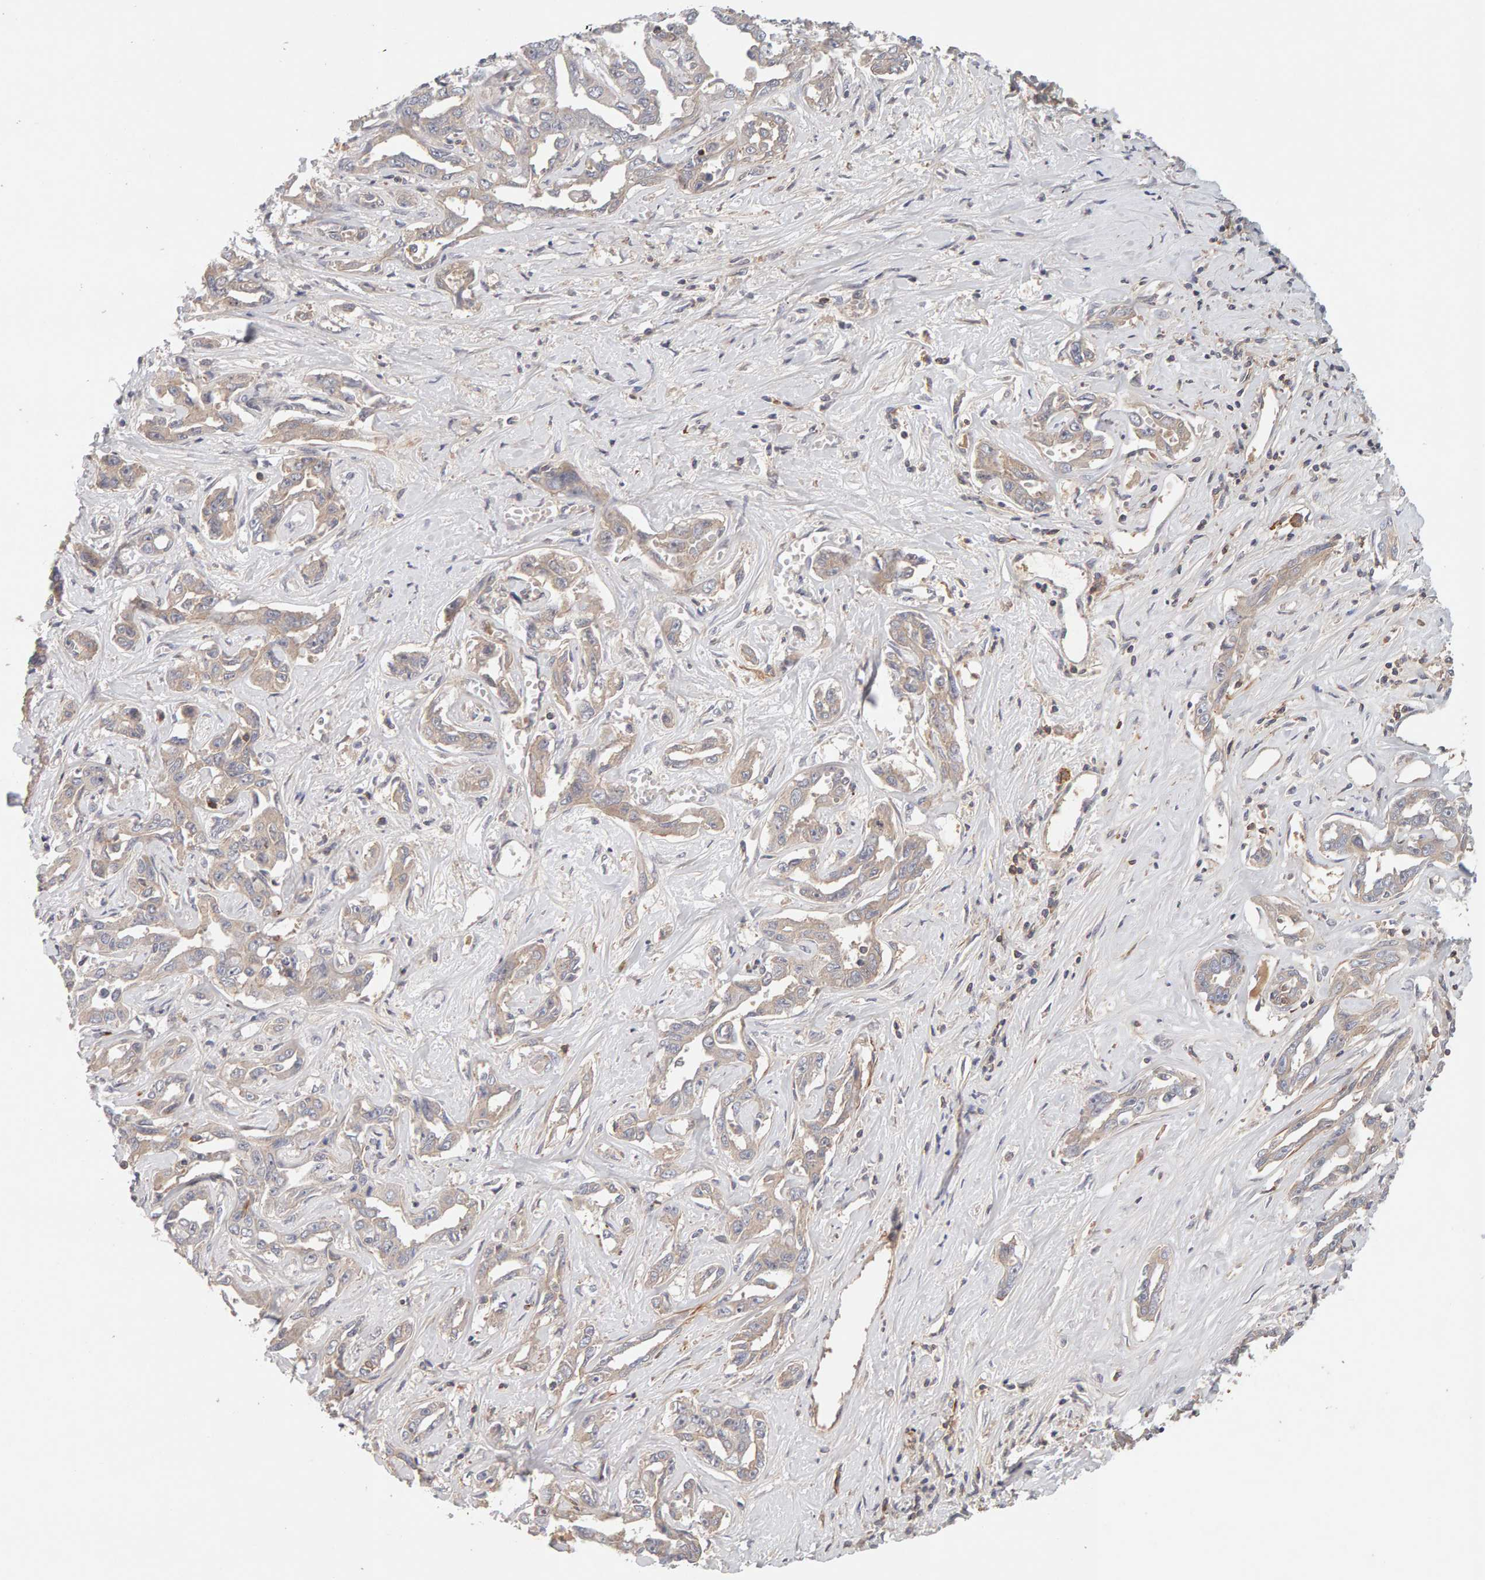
{"staining": {"intensity": "weak", "quantity": ">75%", "location": "cytoplasmic/membranous"}, "tissue": "liver cancer", "cell_type": "Tumor cells", "image_type": "cancer", "snomed": [{"axis": "morphology", "description": "Cholangiocarcinoma"}, {"axis": "topography", "description": "Liver"}], "caption": "A high-resolution image shows IHC staining of liver cancer (cholangiocarcinoma), which exhibits weak cytoplasmic/membranous staining in about >75% of tumor cells.", "gene": "NUDCD1", "patient": {"sex": "male", "age": 59}}